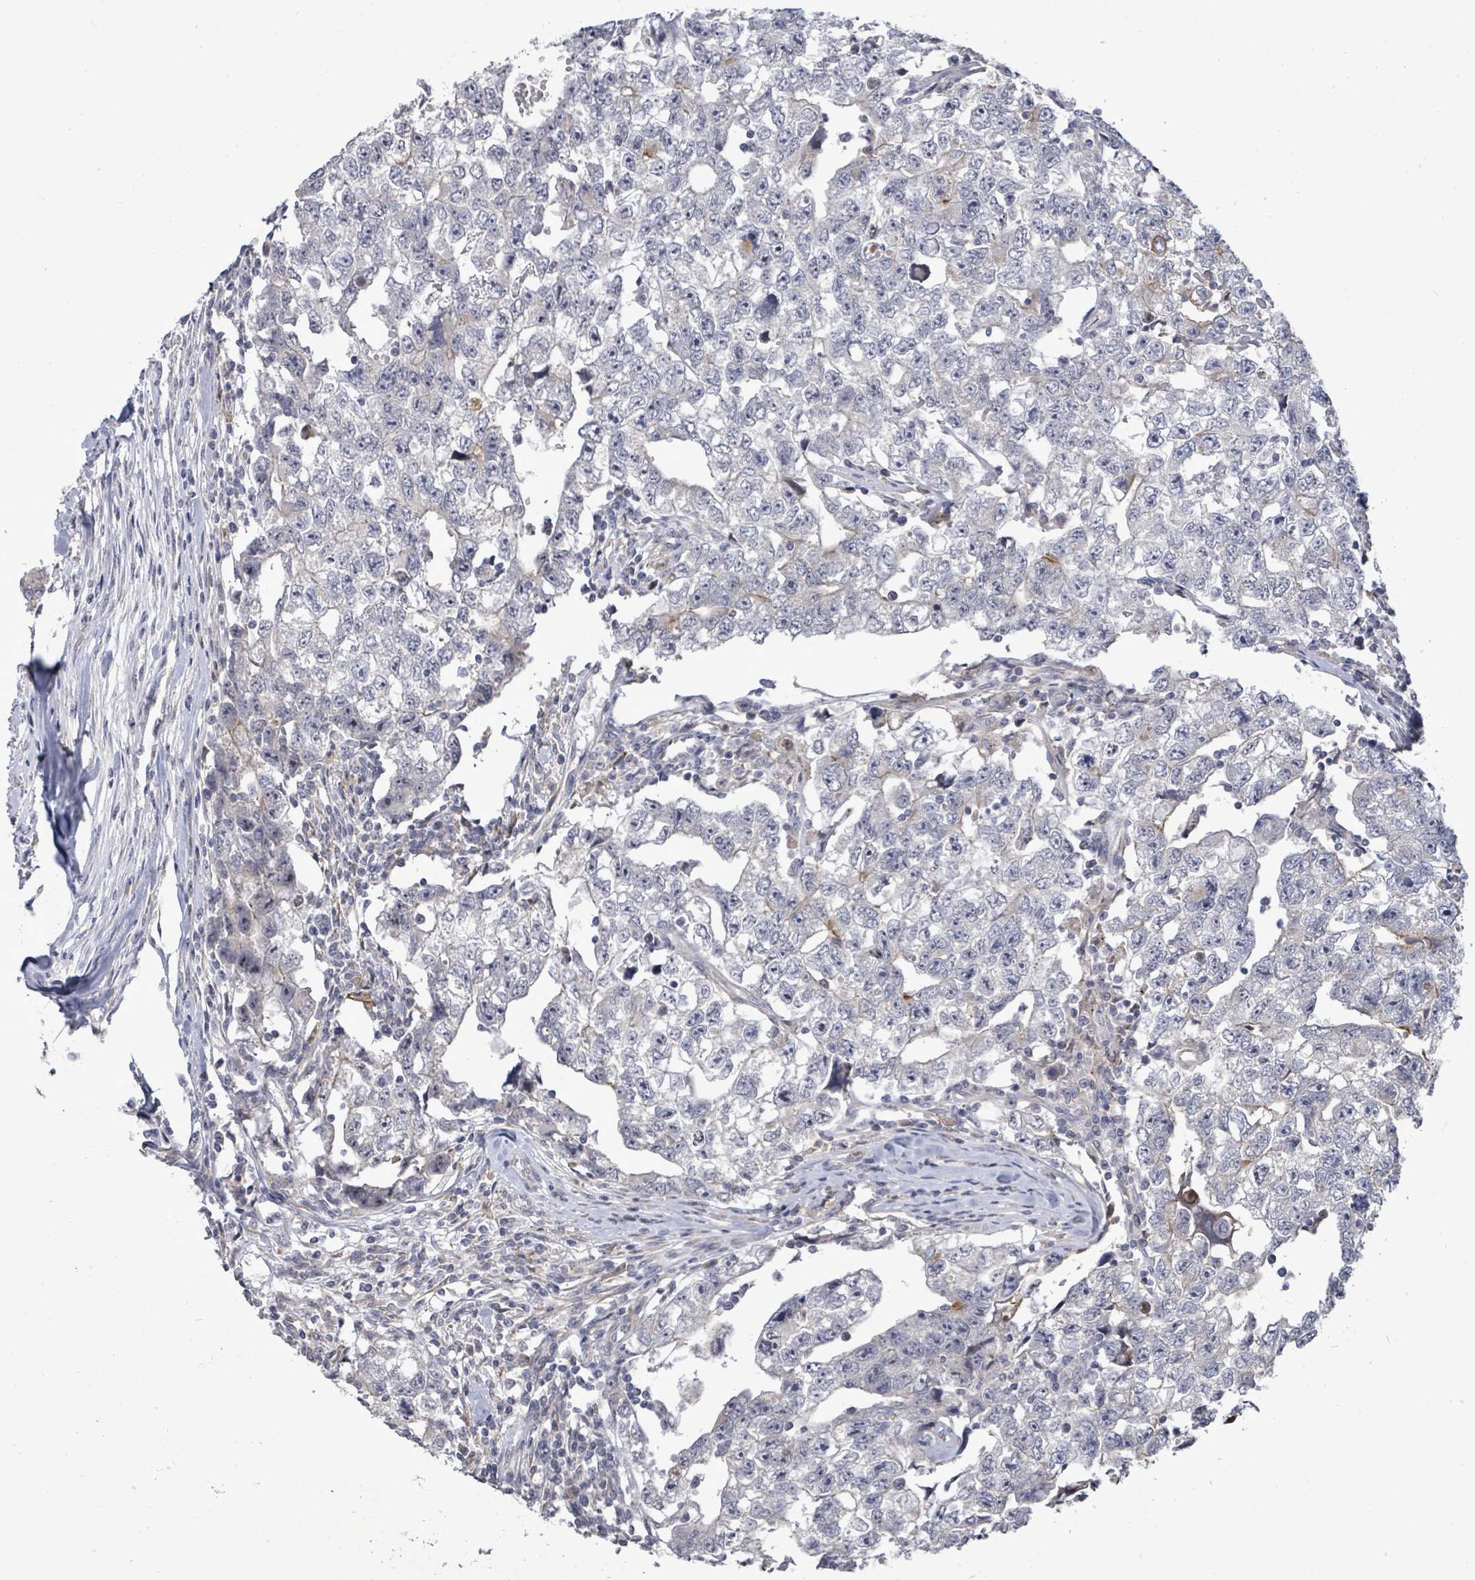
{"staining": {"intensity": "negative", "quantity": "none", "location": "none"}, "tissue": "testis cancer", "cell_type": "Tumor cells", "image_type": "cancer", "snomed": [{"axis": "morphology", "description": "Carcinoma, Embryonal, NOS"}, {"axis": "topography", "description": "Testis"}], "caption": "The histopathology image displays no staining of tumor cells in testis embryonal carcinoma.", "gene": "POMGNT2", "patient": {"sex": "male", "age": 22}}